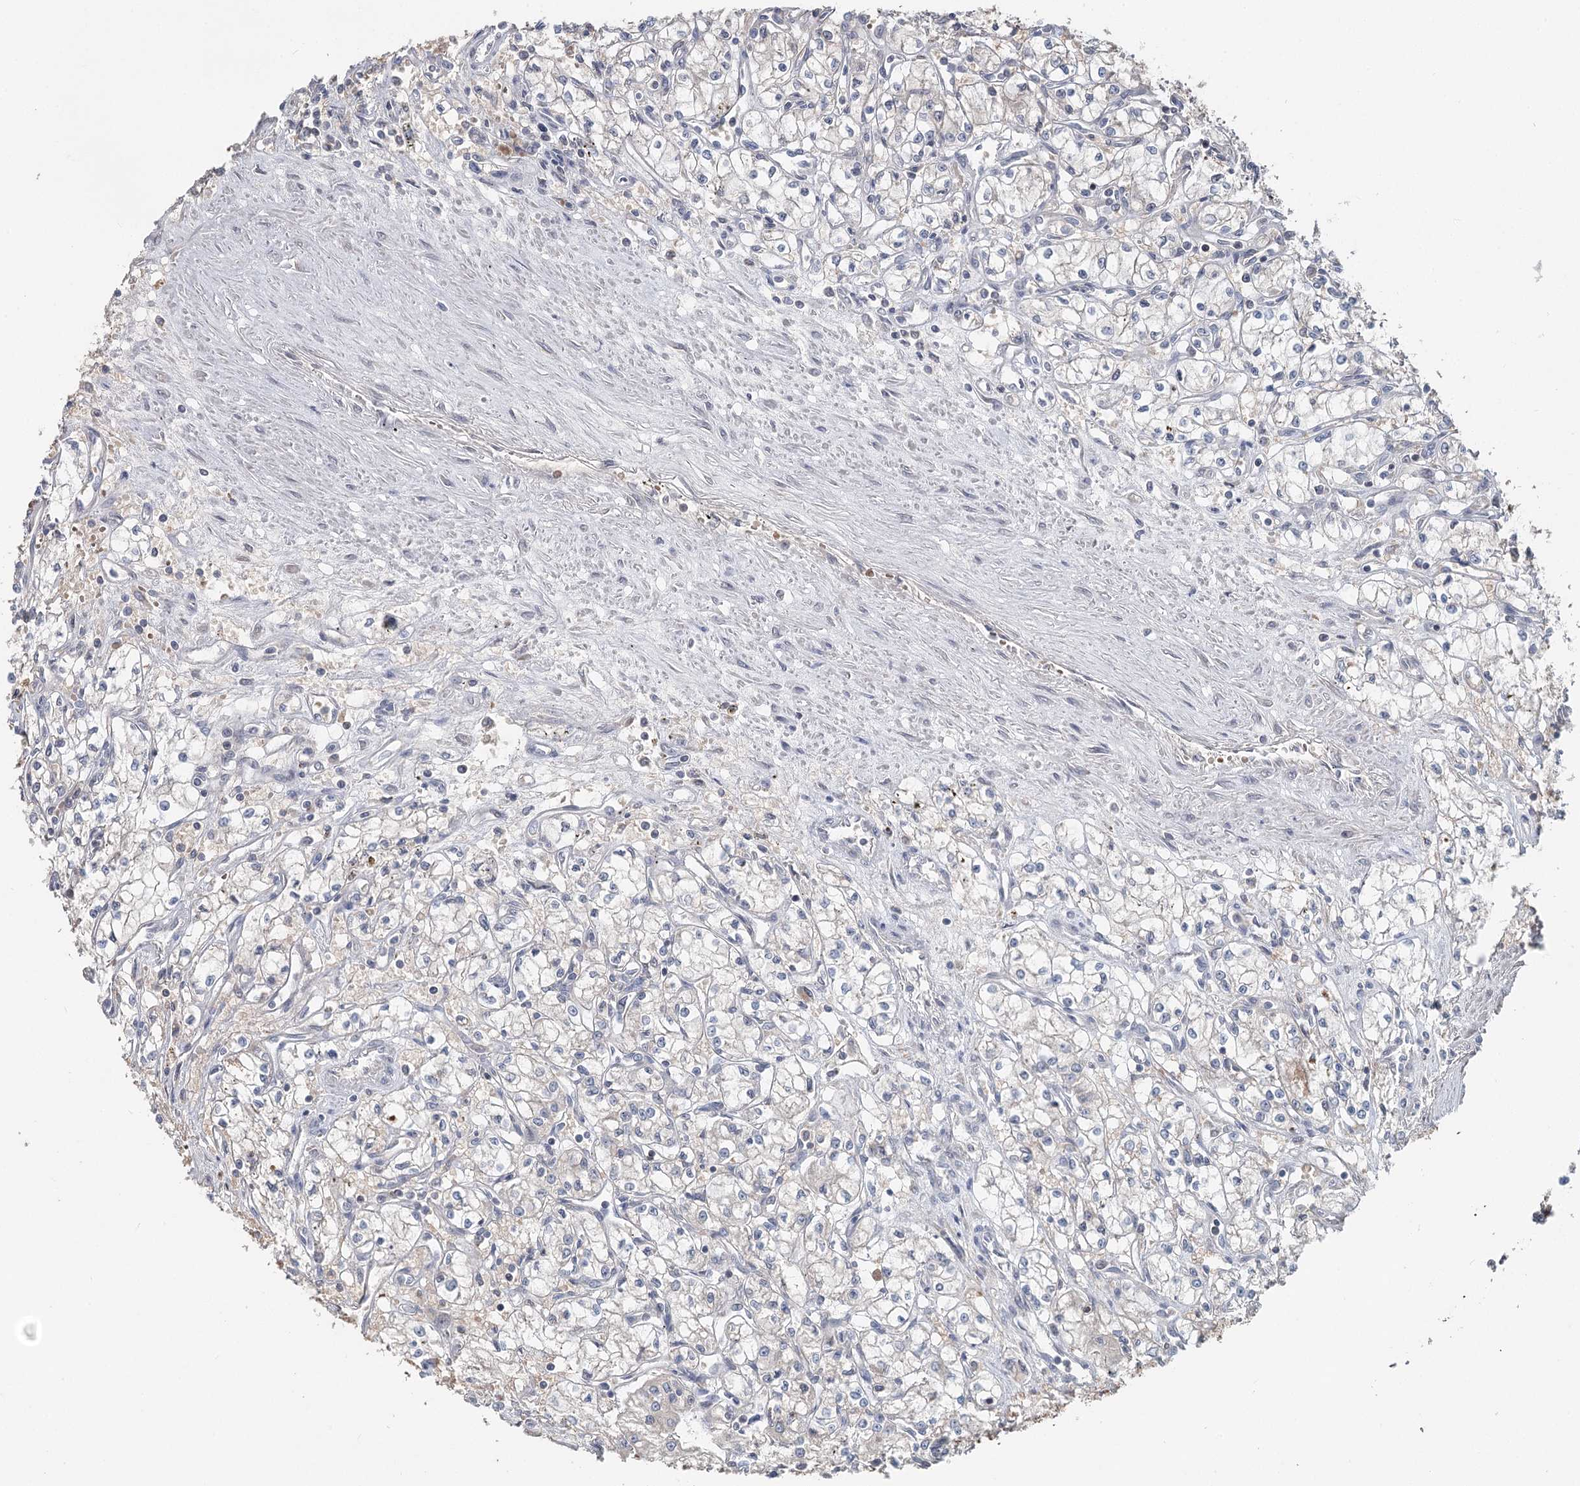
{"staining": {"intensity": "negative", "quantity": "none", "location": "none"}, "tissue": "renal cancer", "cell_type": "Tumor cells", "image_type": "cancer", "snomed": [{"axis": "morphology", "description": "Adenocarcinoma, NOS"}, {"axis": "topography", "description": "Kidney"}], "caption": "Immunohistochemistry (IHC) of renal cancer shows no expression in tumor cells.", "gene": "FBXO7", "patient": {"sex": "male", "age": 59}}